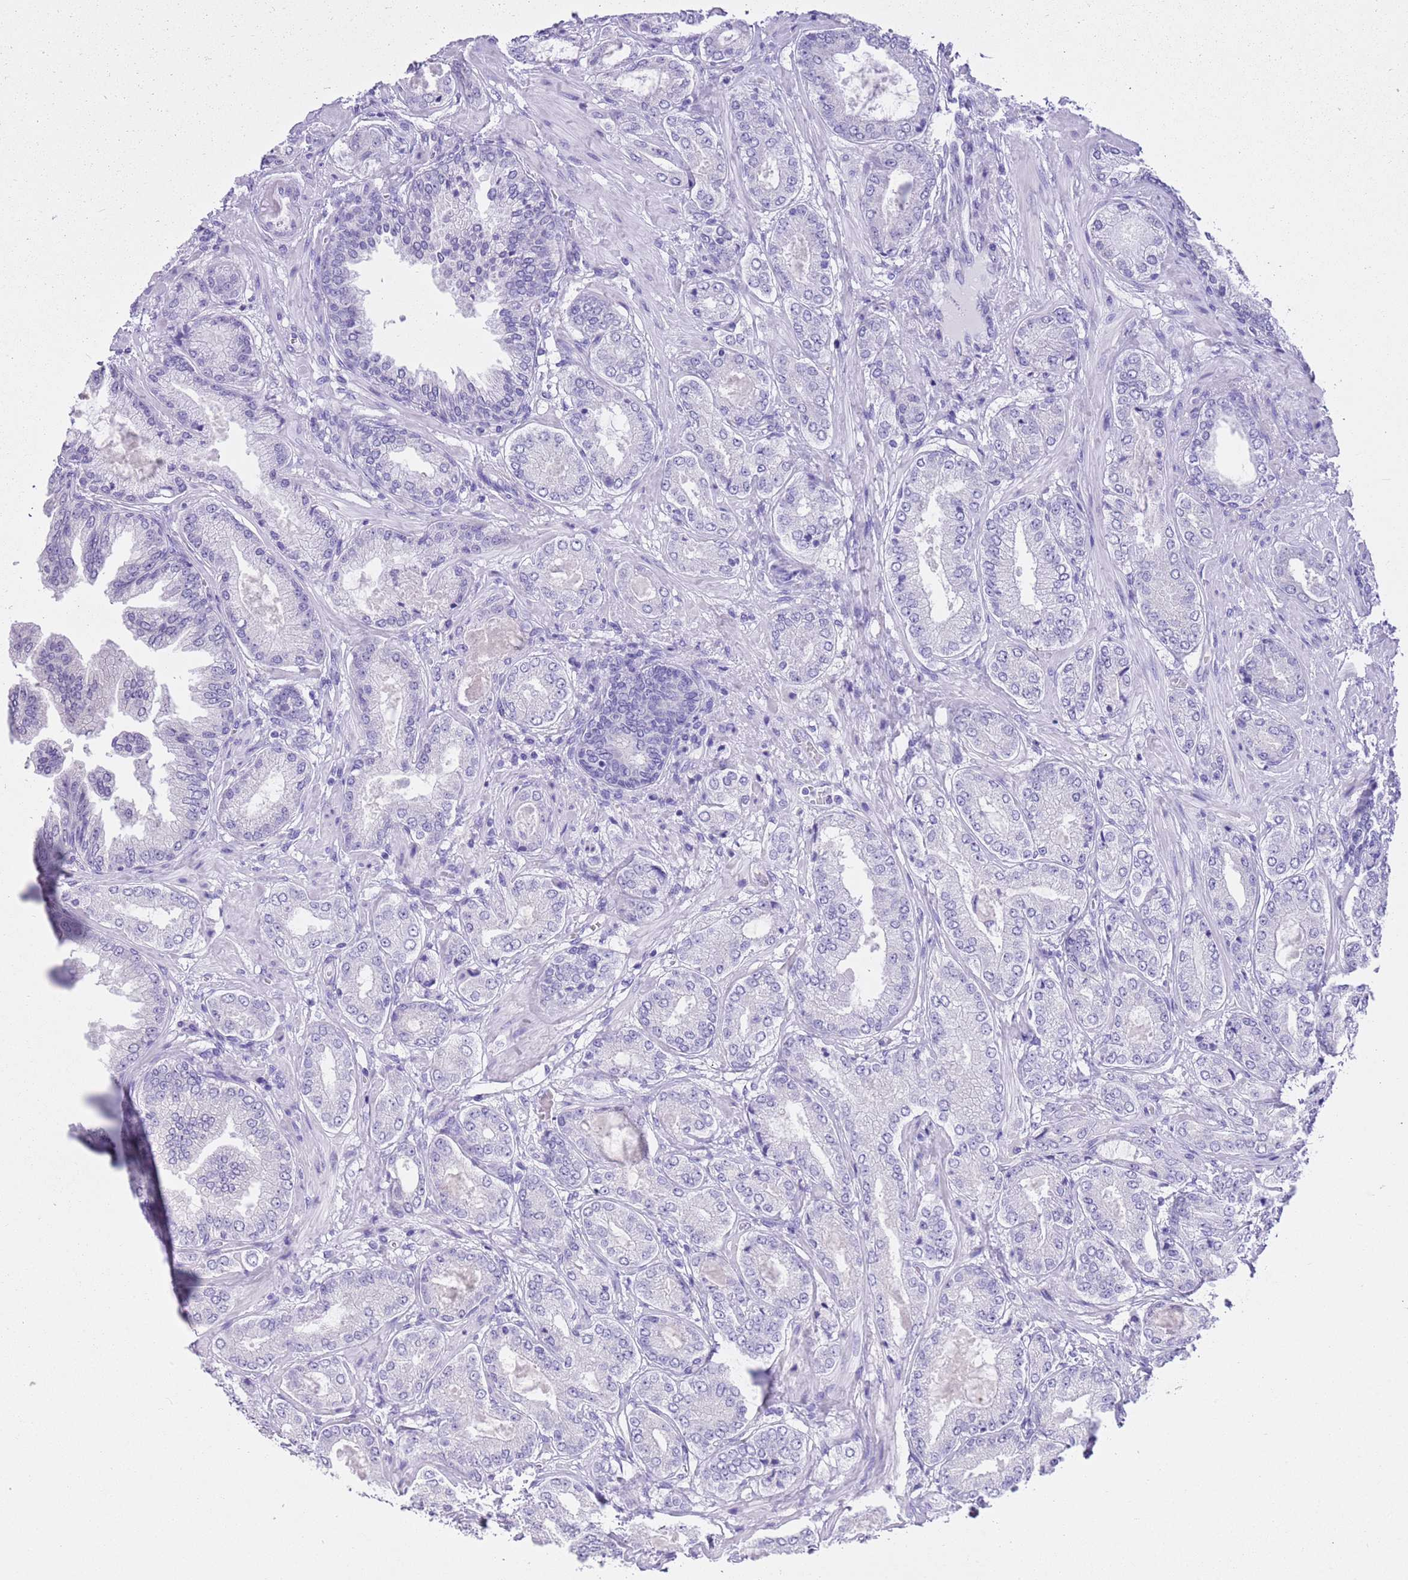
{"staining": {"intensity": "negative", "quantity": "none", "location": "none"}, "tissue": "prostate cancer", "cell_type": "Tumor cells", "image_type": "cancer", "snomed": [{"axis": "morphology", "description": "Adenocarcinoma, Low grade"}, {"axis": "topography", "description": "Prostate"}], "caption": "Prostate adenocarcinoma (low-grade) stained for a protein using IHC shows no positivity tumor cells.", "gene": "TMEM185B", "patient": {"sex": "male", "age": 63}}